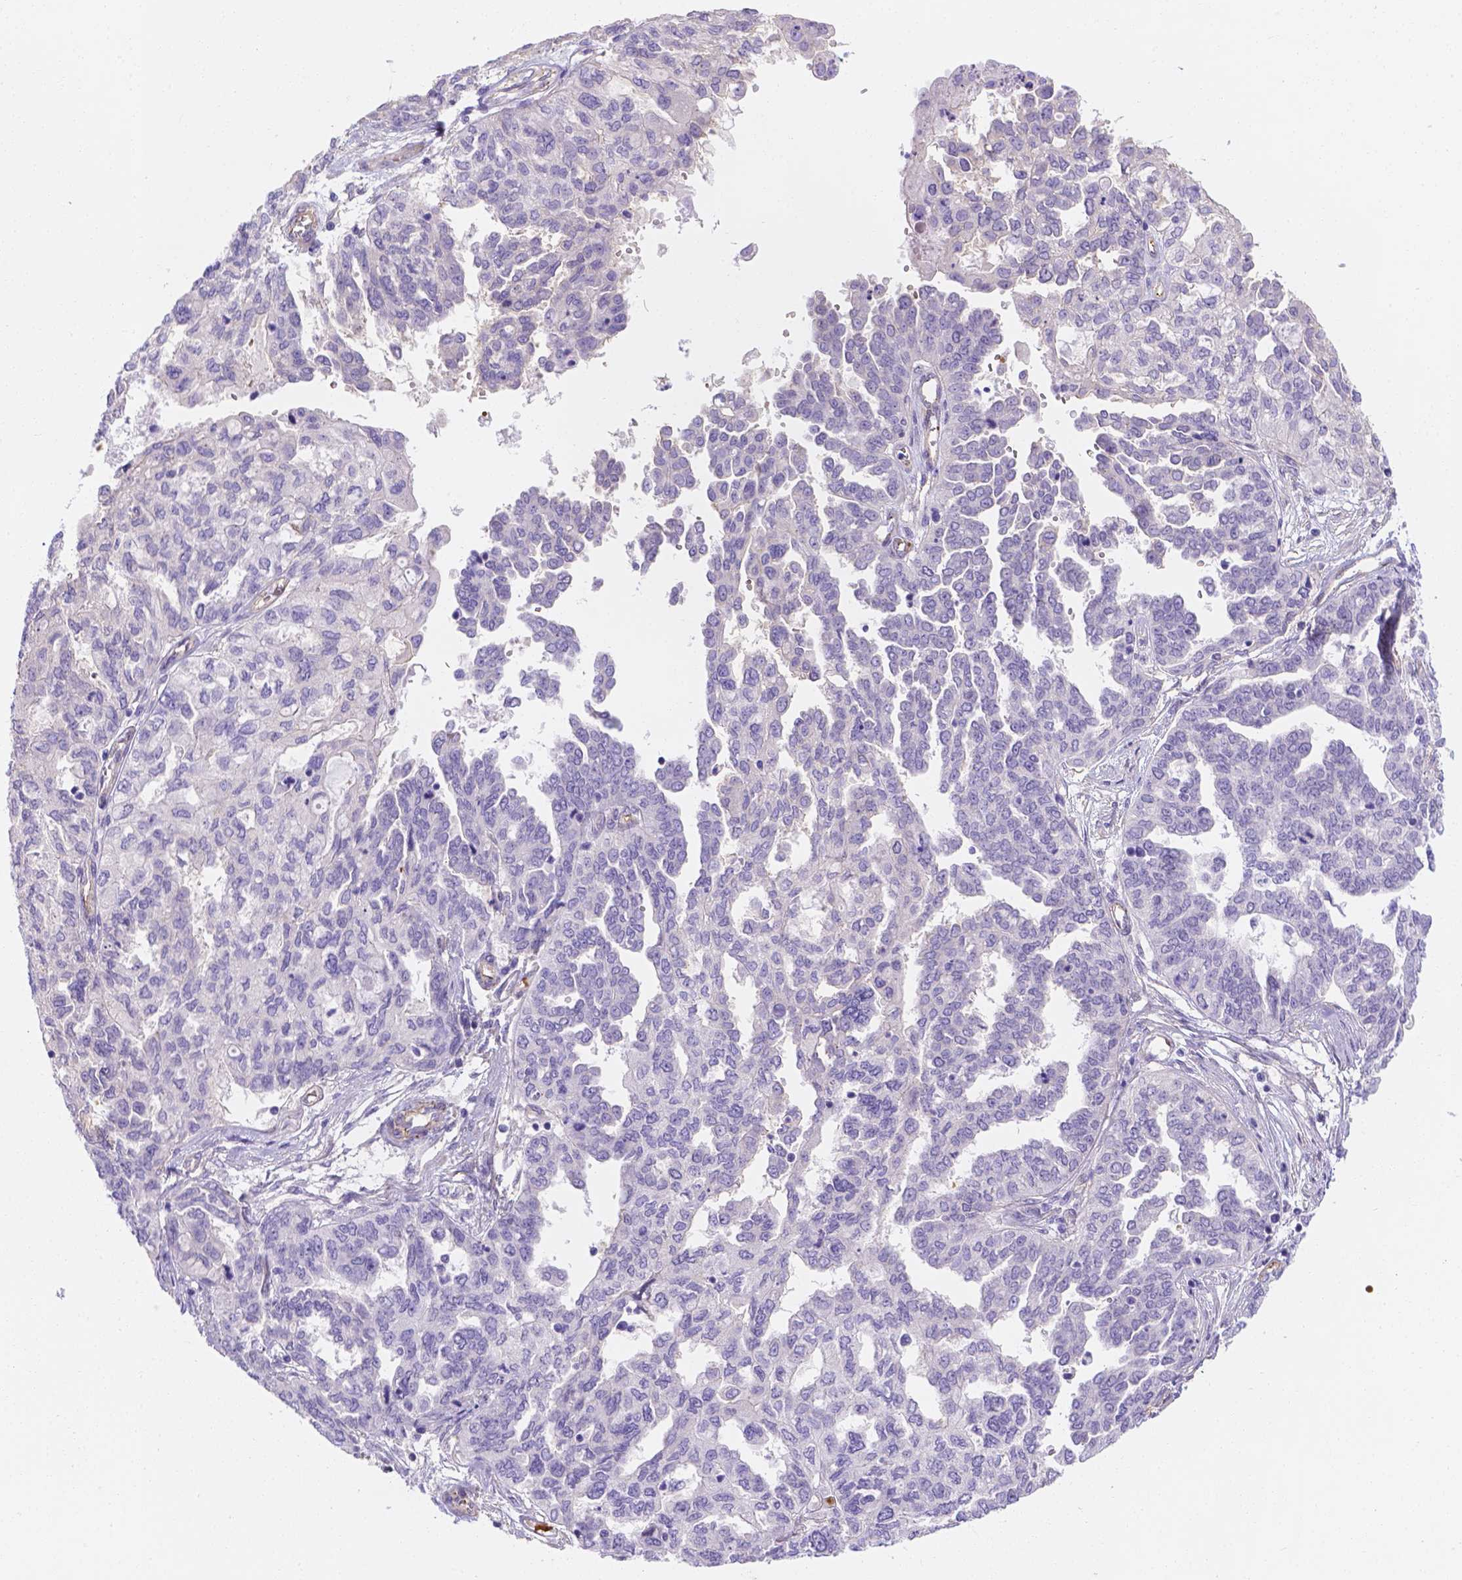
{"staining": {"intensity": "negative", "quantity": "none", "location": "none"}, "tissue": "ovarian cancer", "cell_type": "Tumor cells", "image_type": "cancer", "snomed": [{"axis": "morphology", "description": "Cystadenocarcinoma, serous, NOS"}, {"axis": "topography", "description": "Ovary"}], "caption": "A photomicrograph of human ovarian cancer (serous cystadenocarcinoma) is negative for staining in tumor cells. (DAB (3,3'-diaminobenzidine) immunohistochemistry (IHC), high magnification).", "gene": "SLC40A1", "patient": {"sex": "female", "age": 53}}